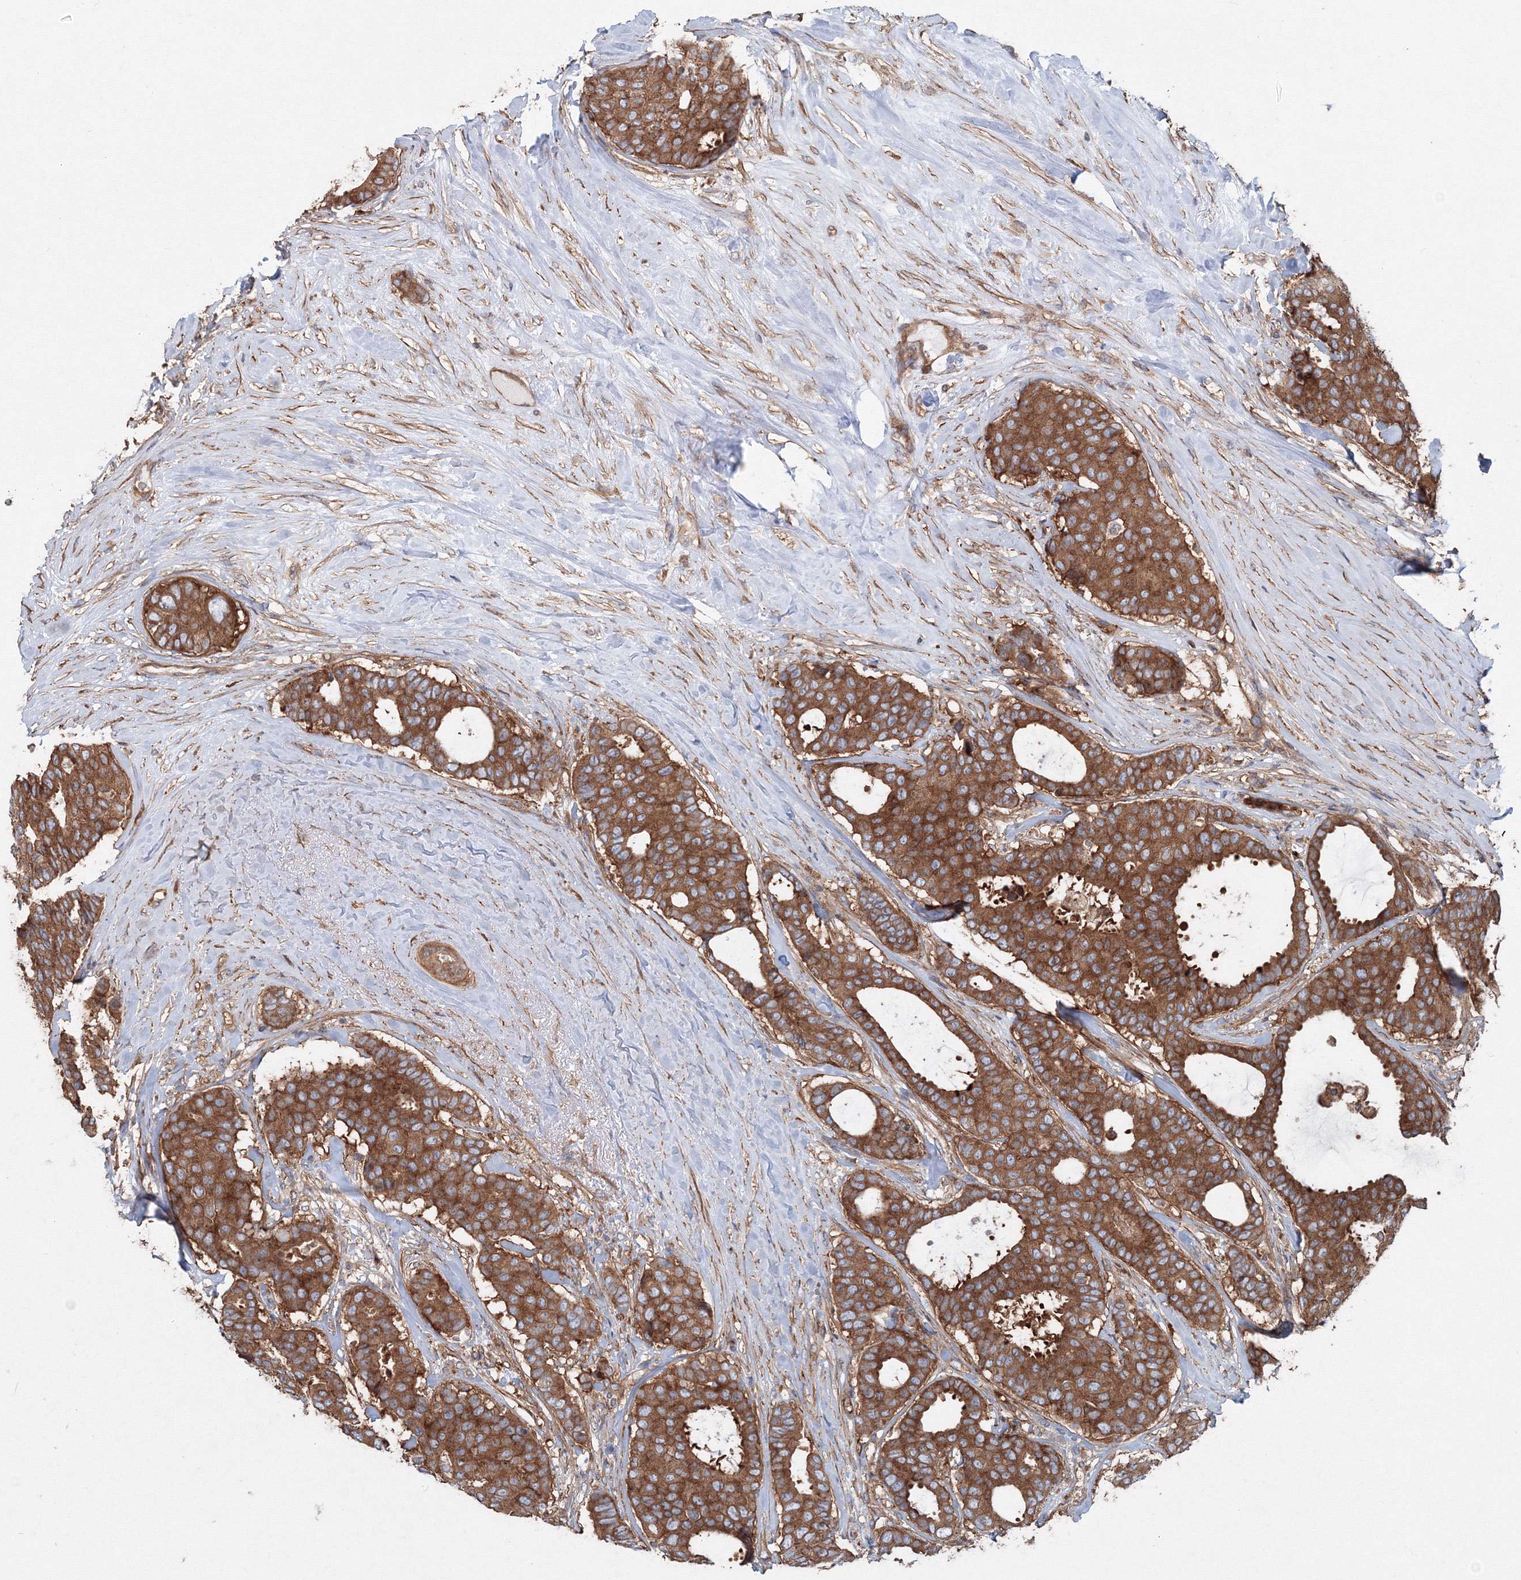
{"staining": {"intensity": "strong", "quantity": ">75%", "location": "cytoplasmic/membranous"}, "tissue": "breast cancer", "cell_type": "Tumor cells", "image_type": "cancer", "snomed": [{"axis": "morphology", "description": "Duct carcinoma"}, {"axis": "topography", "description": "Breast"}], "caption": "The micrograph displays immunohistochemical staining of invasive ductal carcinoma (breast). There is strong cytoplasmic/membranous staining is appreciated in about >75% of tumor cells.", "gene": "EXOC1", "patient": {"sex": "female", "age": 75}}